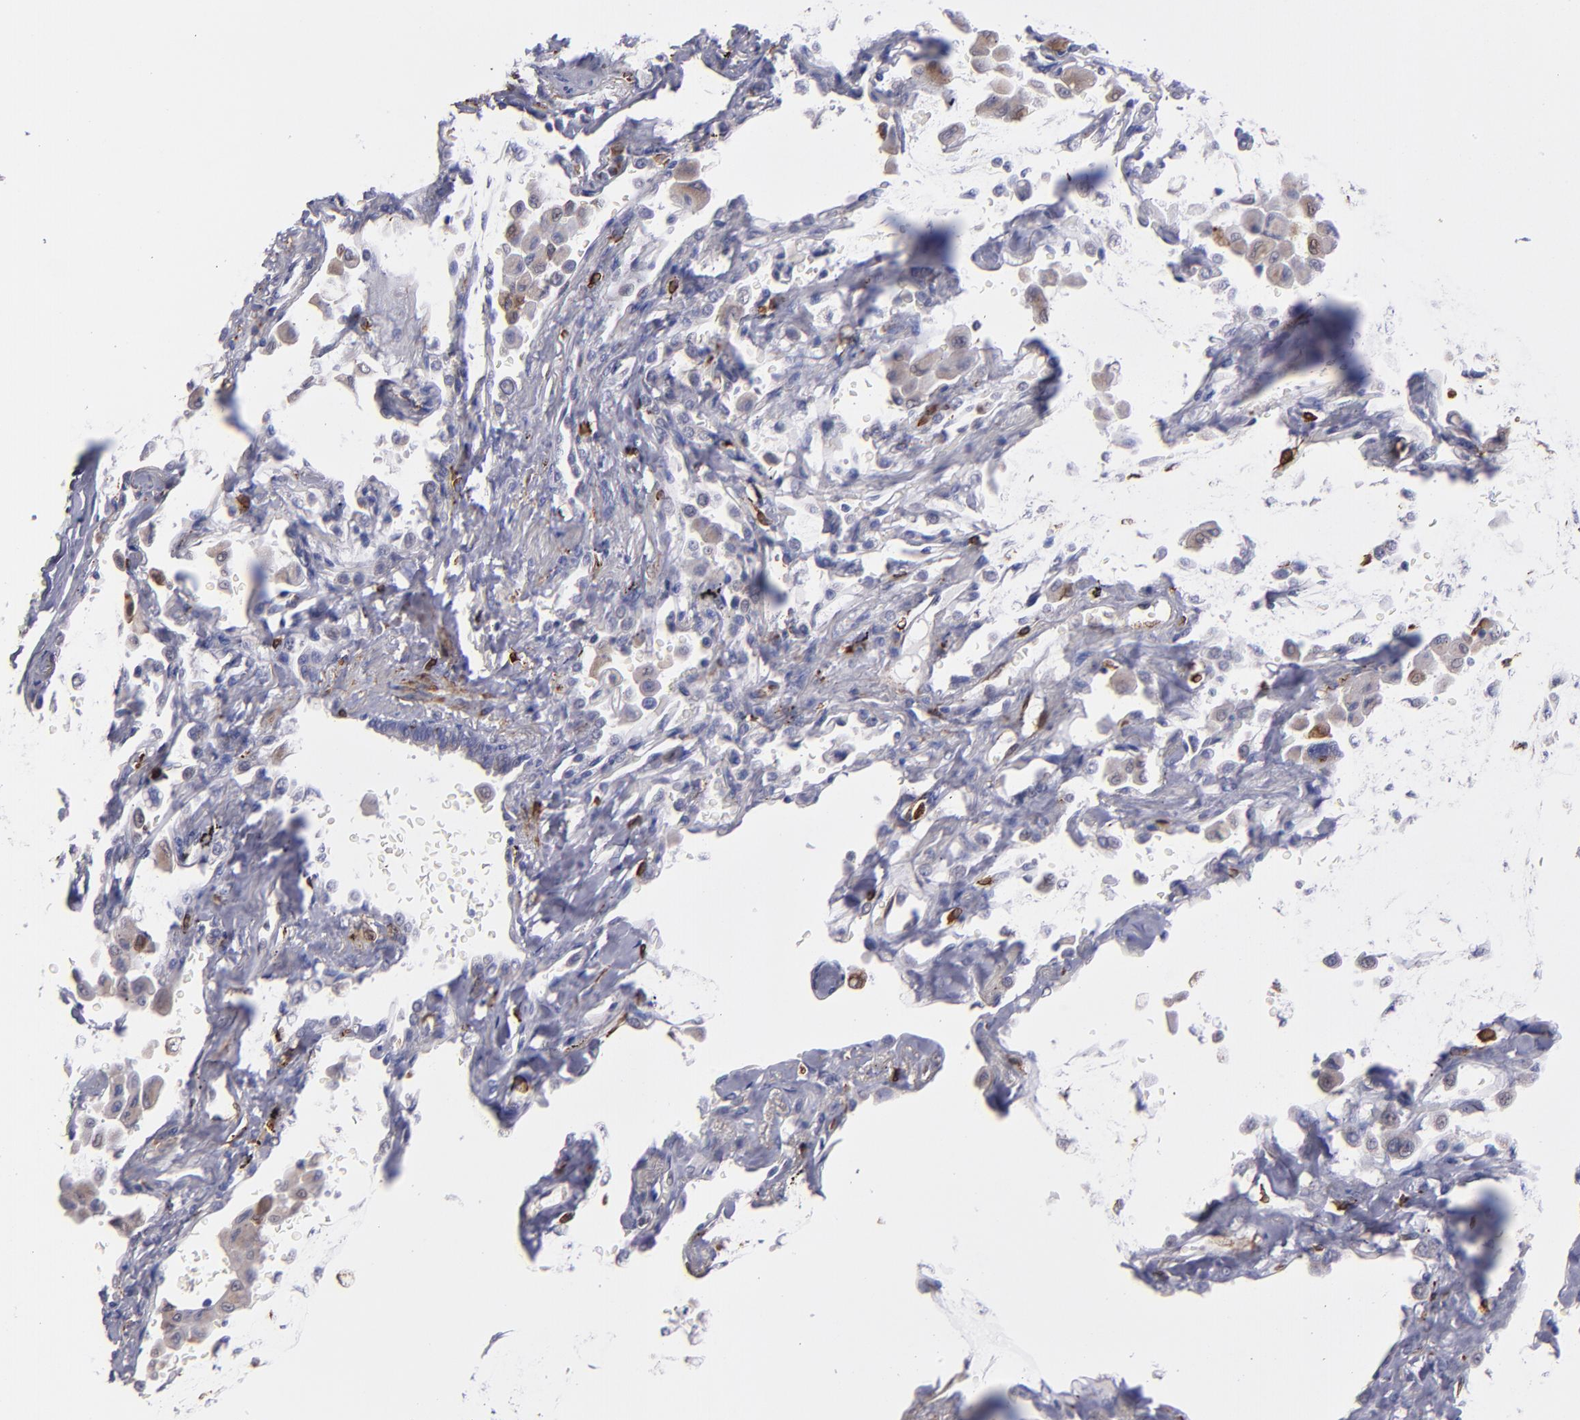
{"staining": {"intensity": "weak", "quantity": "<25%", "location": "cytoplasmic/membranous"}, "tissue": "lung cancer", "cell_type": "Tumor cells", "image_type": "cancer", "snomed": [{"axis": "morphology", "description": "Adenocarcinoma, NOS"}, {"axis": "topography", "description": "Lung"}], "caption": "IHC photomicrograph of human adenocarcinoma (lung) stained for a protein (brown), which shows no positivity in tumor cells.", "gene": "PTGS1", "patient": {"sex": "female", "age": 64}}